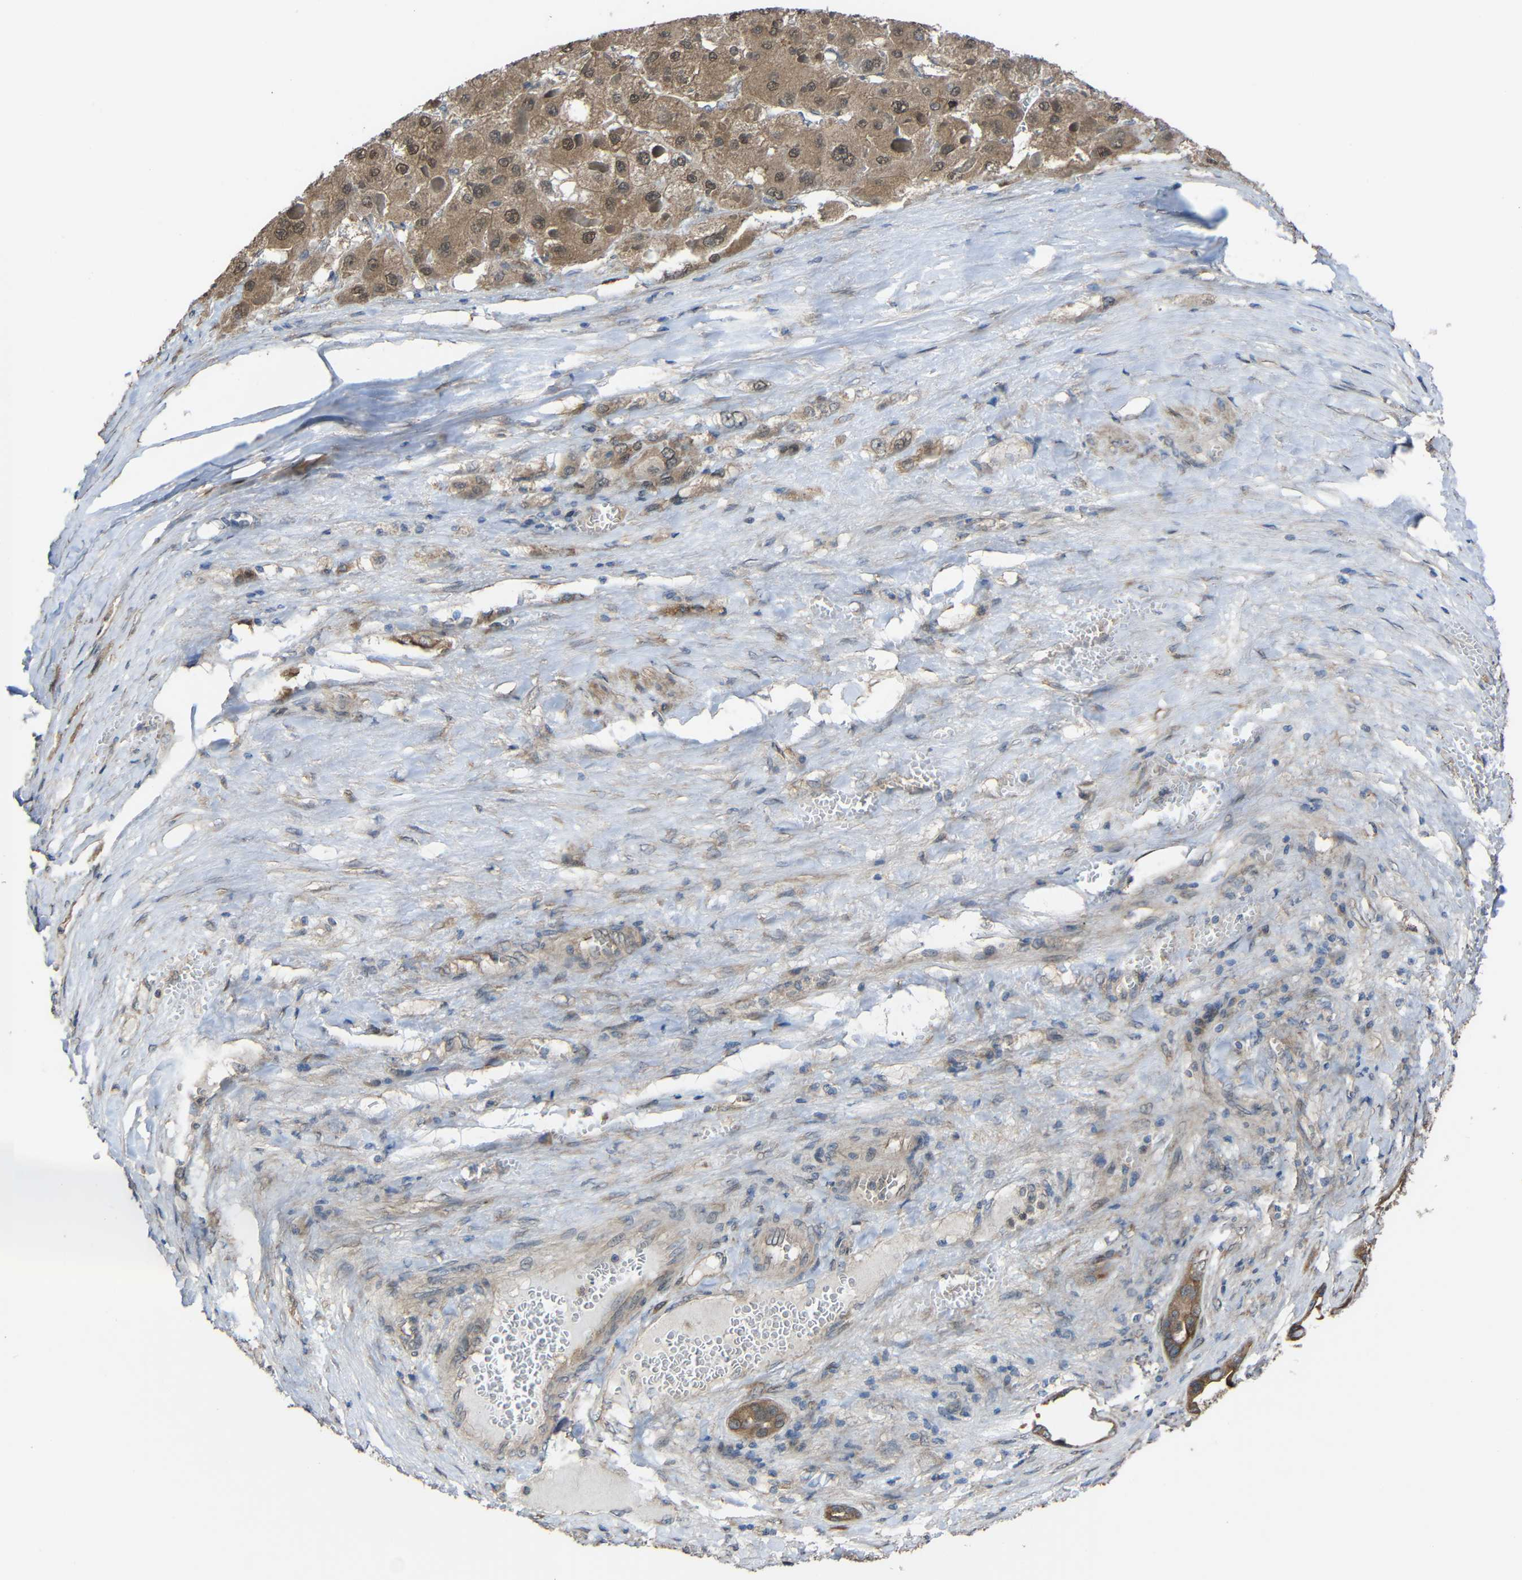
{"staining": {"intensity": "moderate", "quantity": ">75%", "location": "cytoplasmic/membranous,nuclear"}, "tissue": "liver cancer", "cell_type": "Tumor cells", "image_type": "cancer", "snomed": [{"axis": "morphology", "description": "Carcinoma, Hepatocellular, NOS"}, {"axis": "topography", "description": "Liver"}], "caption": "DAB immunohistochemical staining of liver cancer reveals moderate cytoplasmic/membranous and nuclear protein expression in approximately >75% of tumor cells.", "gene": "CHST9", "patient": {"sex": "female", "age": 73}}